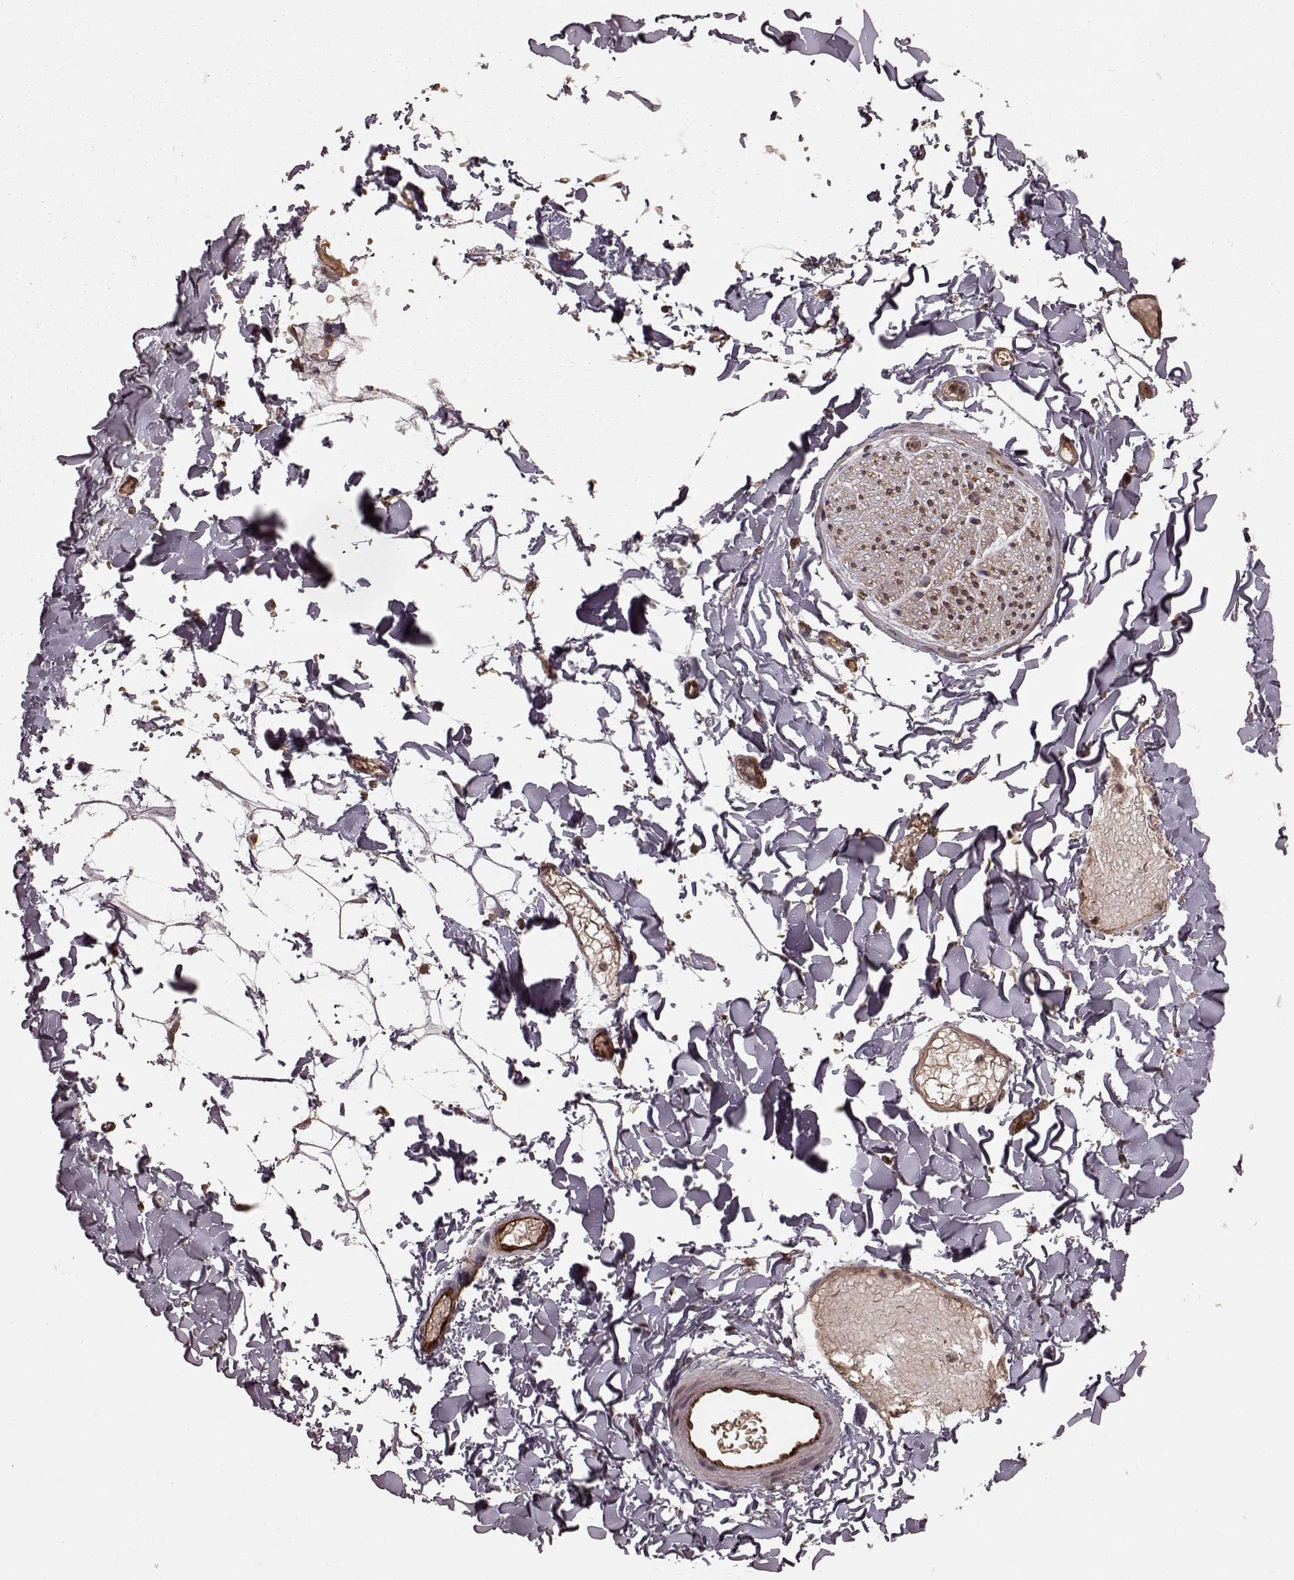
{"staining": {"intensity": "weak", "quantity": ">75%", "location": "cytoplasmic/membranous"}, "tissue": "adipose tissue", "cell_type": "Adipocytes", "image_type": "normal", "snomed": [{"axis": "morphology", "description": "Normal tissue, NOS"}, {"axis": "topography", "description": "Gallbladder"}, {"axis": "topography", "description": "Peripheral nerve tissue"}], "caption": "Human adipose tissue stained with a protein marker demonstrates weak staining in adipocytes.", "gene": "AGPAT1", "patient": {"sex": "female", "age": 45}}